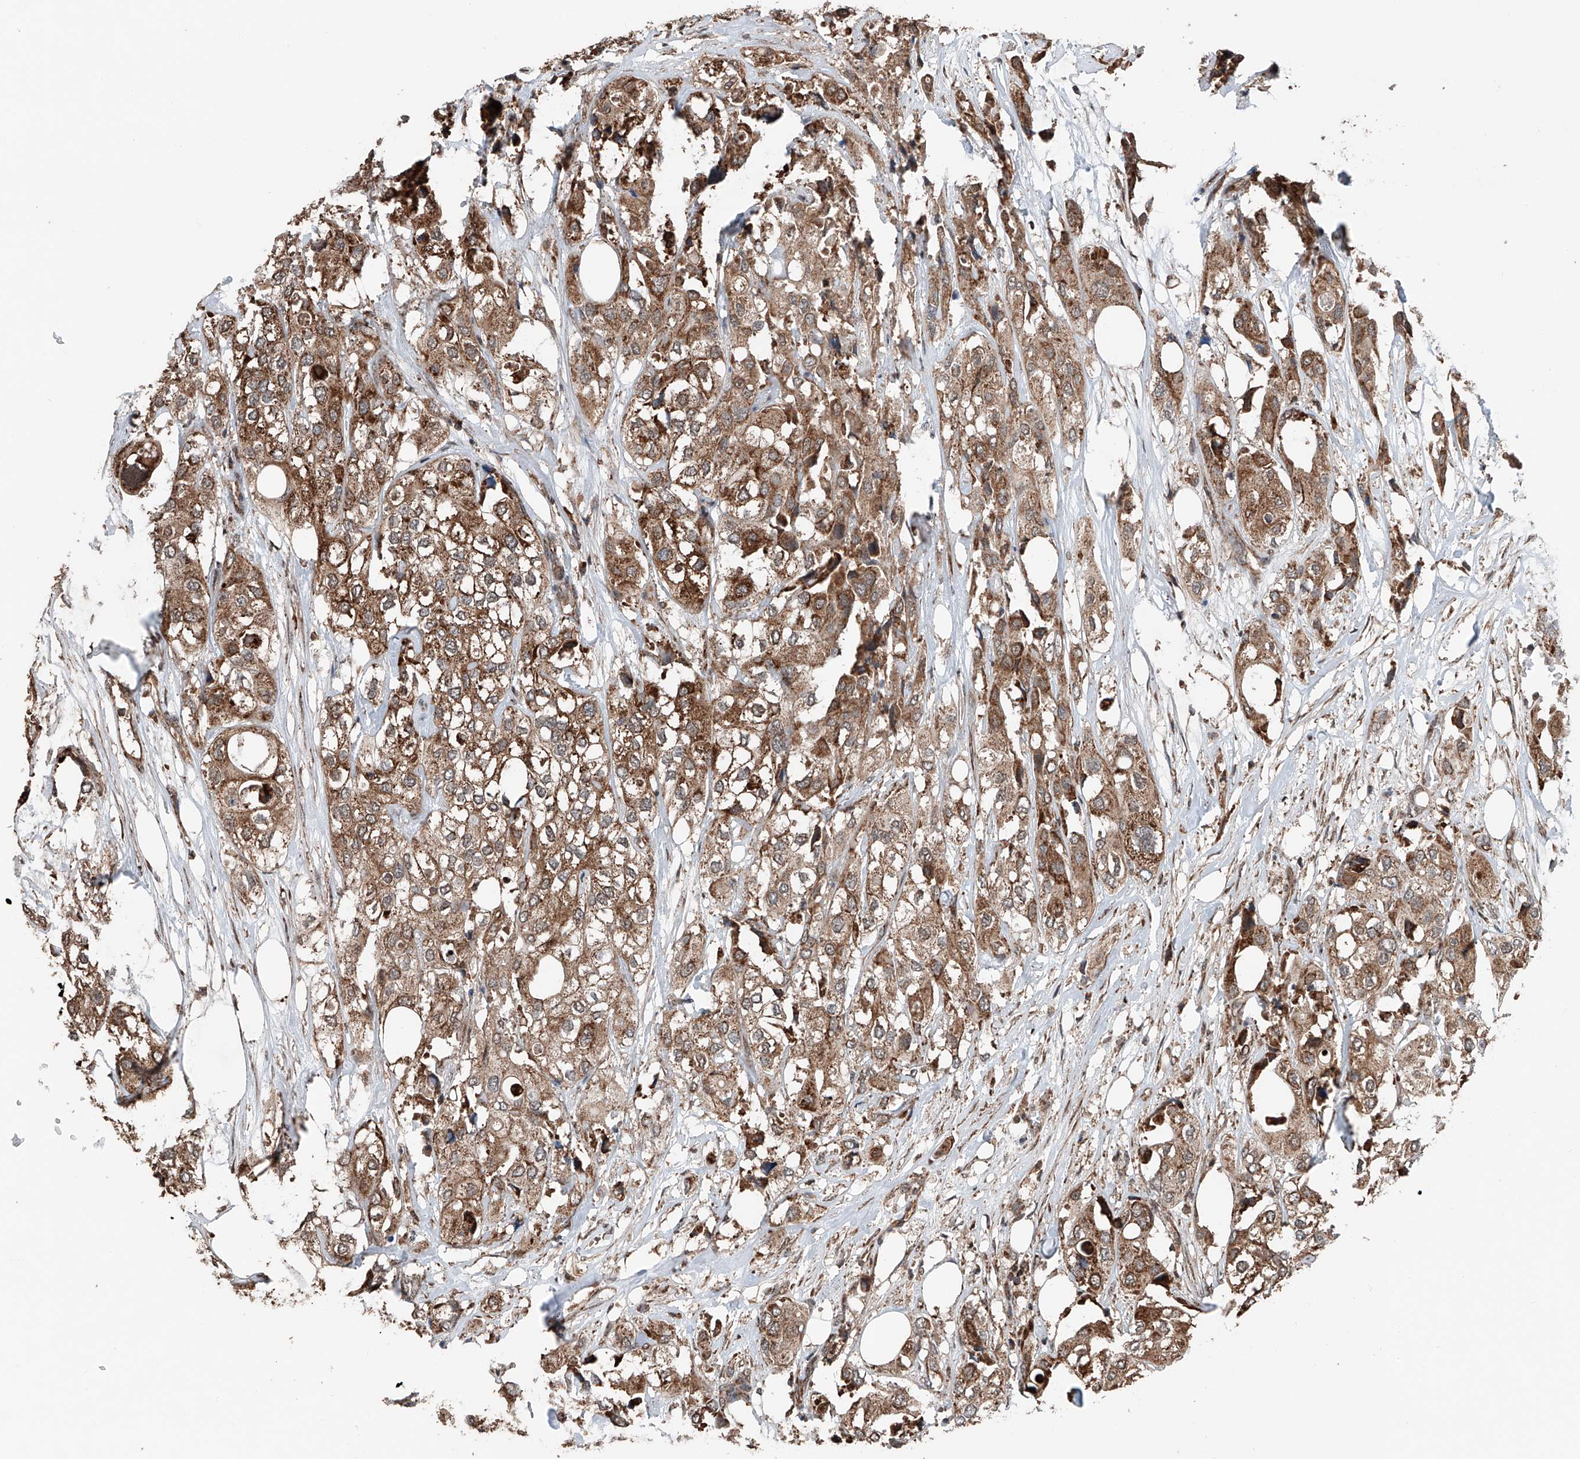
{"staining": {"intensity": "moderate", "quantity": ">75%", "location": "cytoplasmic/membranous"}, "tissue": "urothelial cancer", "cell_type": "Tumor cells", "image_type": "cancer", "snomed": [{"axis": "morphology", "description": "Urothelial carcinoma, High grade"}, {"axis": "topography", "description": "Urinary bladder"}], "caption": "Urothelial cancer was stained to show a protein in brown. There is medium levels of moderate cytoplasmic/membranous expression in approximately >75% of tumor cells. (DAB IHC with brightfield microscopy, high magnification).", "gene": "ZNF445", "patient": {"sex": "male", "age": 64}}